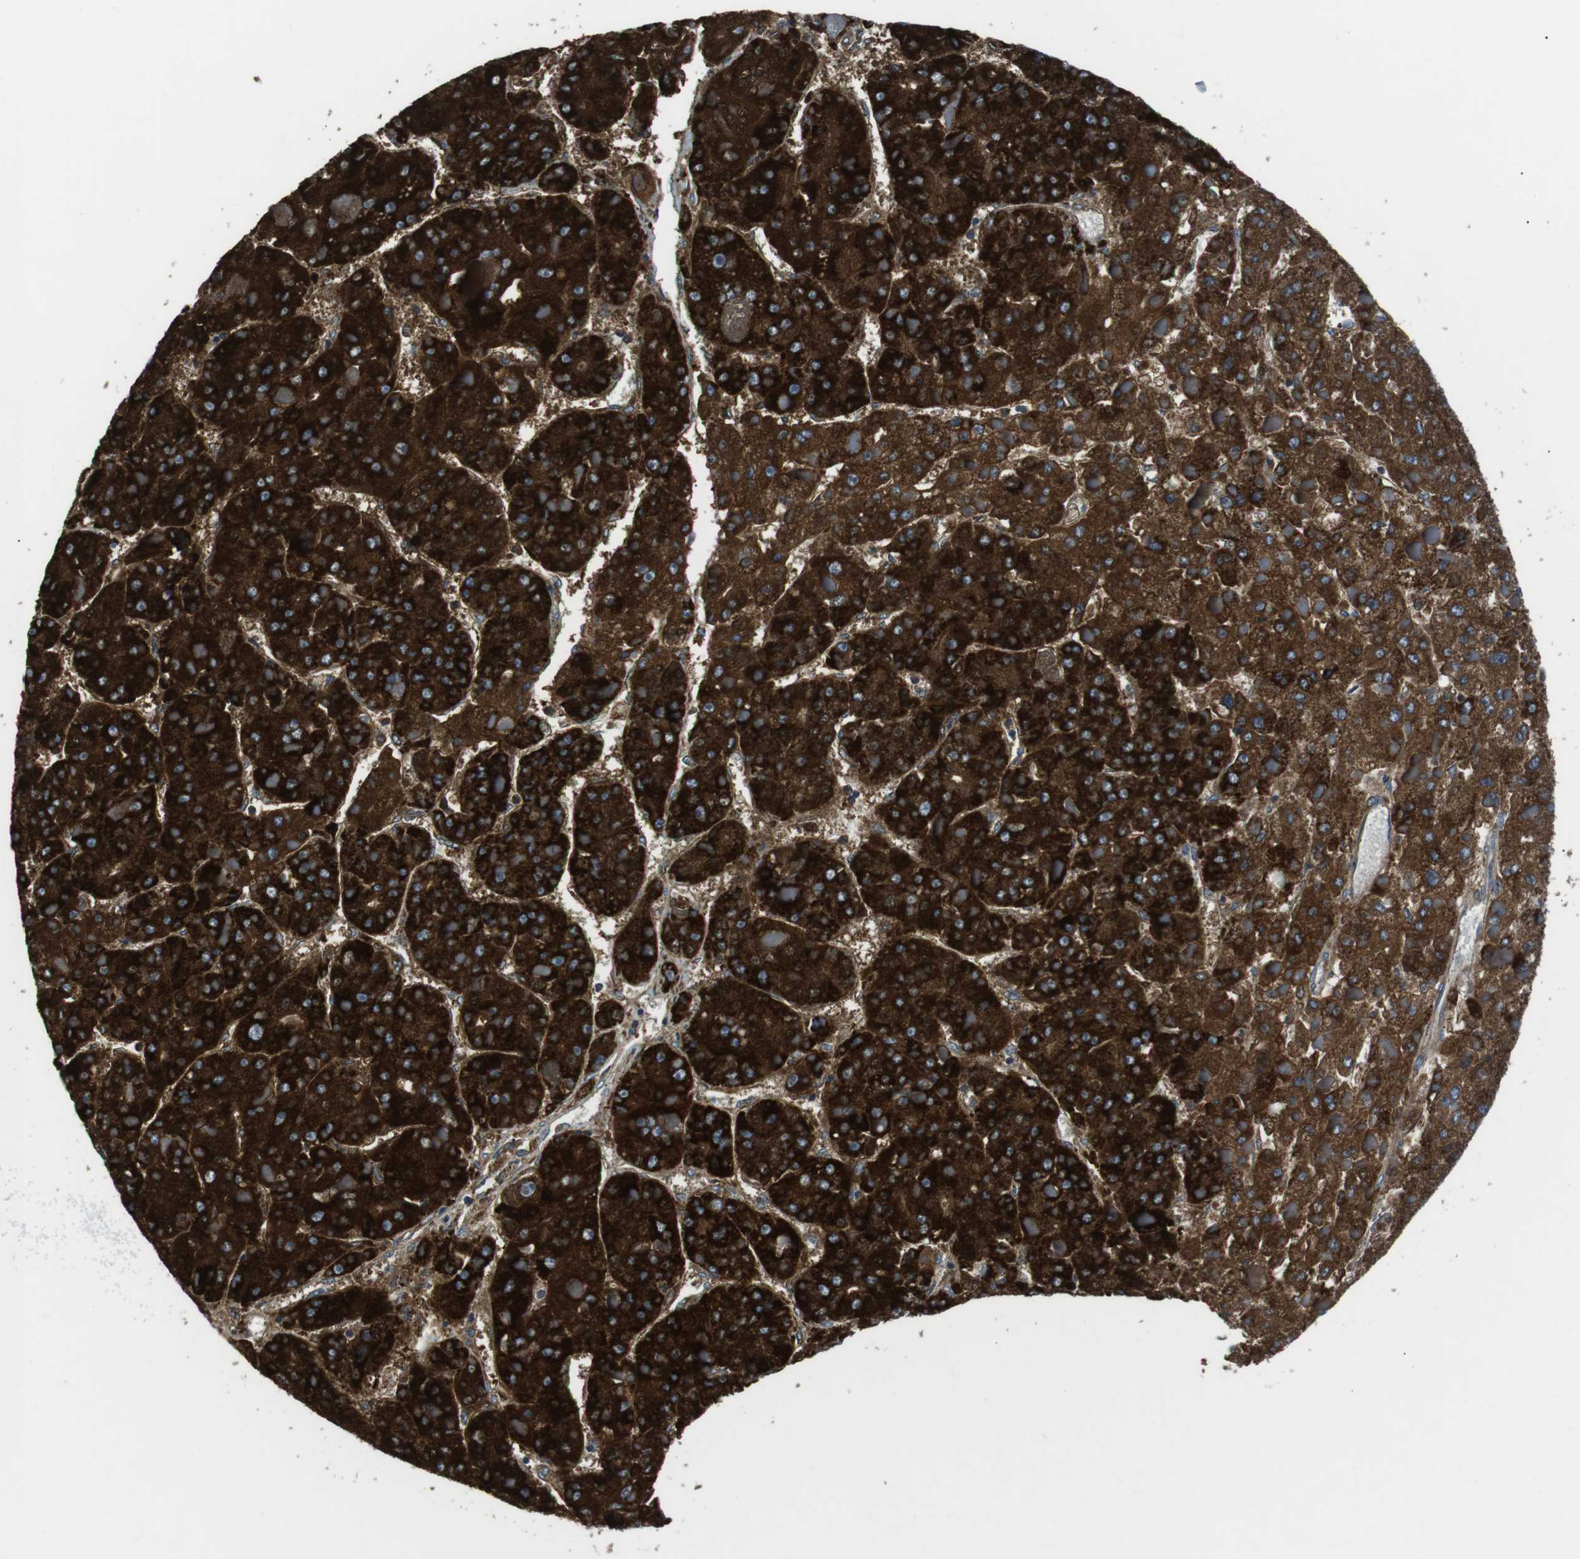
{"staining": {"intensity": "strong", "quantity": ">75%", "location": "cytoplasmic/membranous"}, "tissue": "liver cancer", "cell_type": "Tumor cells", "image_type": "cancer", "snomed": [{"axis": "morphology", "description": "Carcinoma, Hepatocellular, NOS"}, {"axis": "topography", "description": "Liver"}], "caption": "Tumor cells display high levels of strong cytoplasmic/membranous positivity in about >75% of cells in liver cancer.", "gene": "BACE1", "patient": {"sex": "female", "age": 73}}